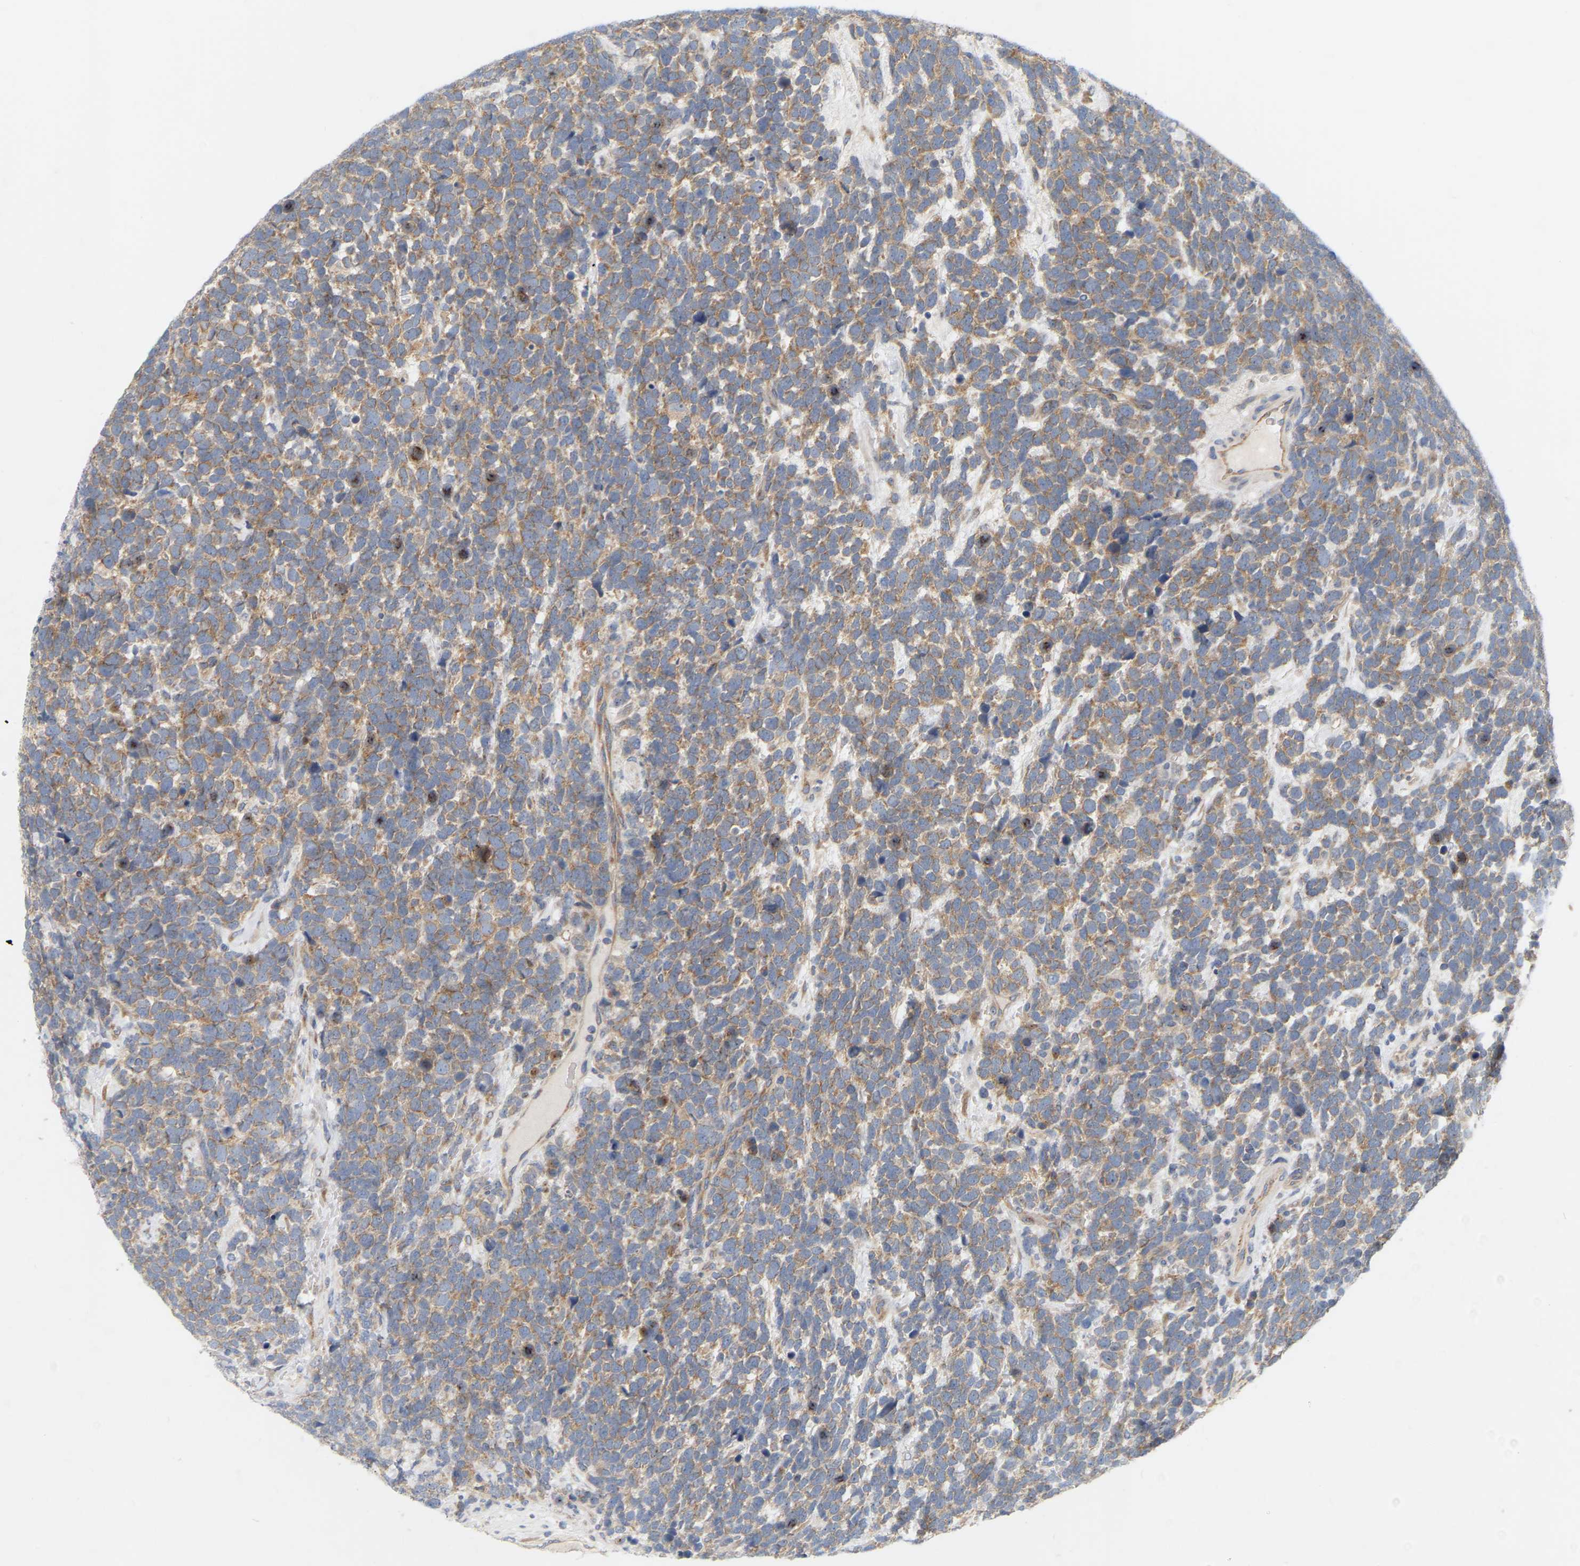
{"staining": {"intensity": "strong", "quantity": ">75%", "location": "cytoplasmic/membranous"}, "tissue": "urothelial cancer", "cell_type": "Tumor cells", "image_type": "cancer", "snomed": [{"axis": "morphology", "description": "Urothelial carcinoma, High grade"}, {"axis": "topography", "description": "Urinary bladder"}], "caption": "IHC (DAB) staining of human urothelial cancer shows strong cytoplasmic/membranous protein expression in approximately >75% of tumor cells.", "gene": "MINDY4", "patient": {"sex": "female", "age": 82}}